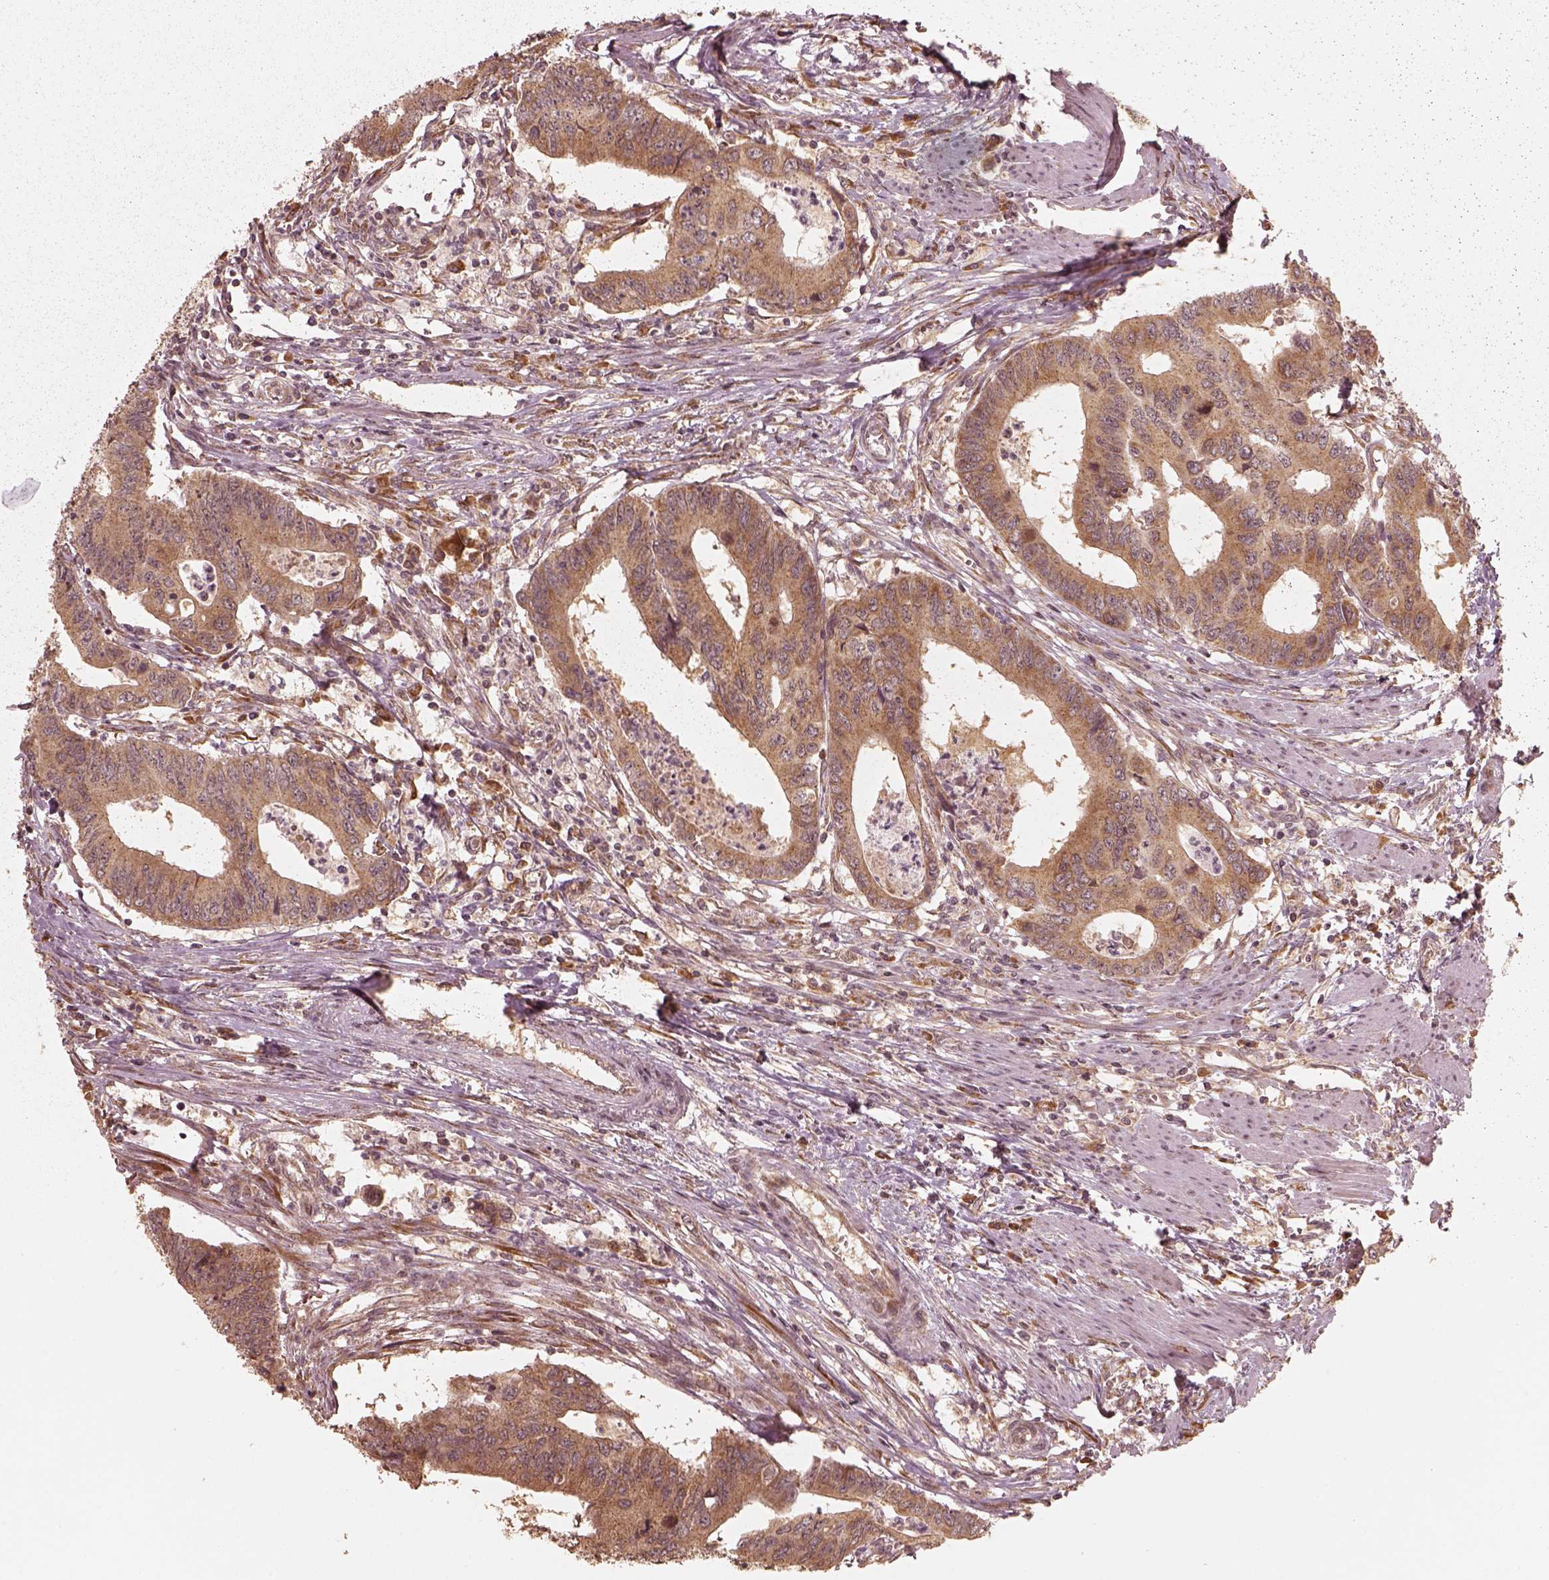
{"staining": {"intensity": "moderate", "quantity": ">75%", "location": "cytoplasmic/membranous"}, "tissue": "colorectal cancer", "cell_type": "Tumor cells", "image_type": "cancer", "snomed": [{"axis": "morphology", "description": "Adenocarcinoma, NOS"}, {"axis": "topography", "description": "Colon"}], "caption": "An image of human adenocarcinoma (colorectal) stained for a protein reveals moderate cytoplasmic/membranous brown staining in tumor cells.", "gene": "DNAJC25", "patient": {"sex": "male", "age": 53}}